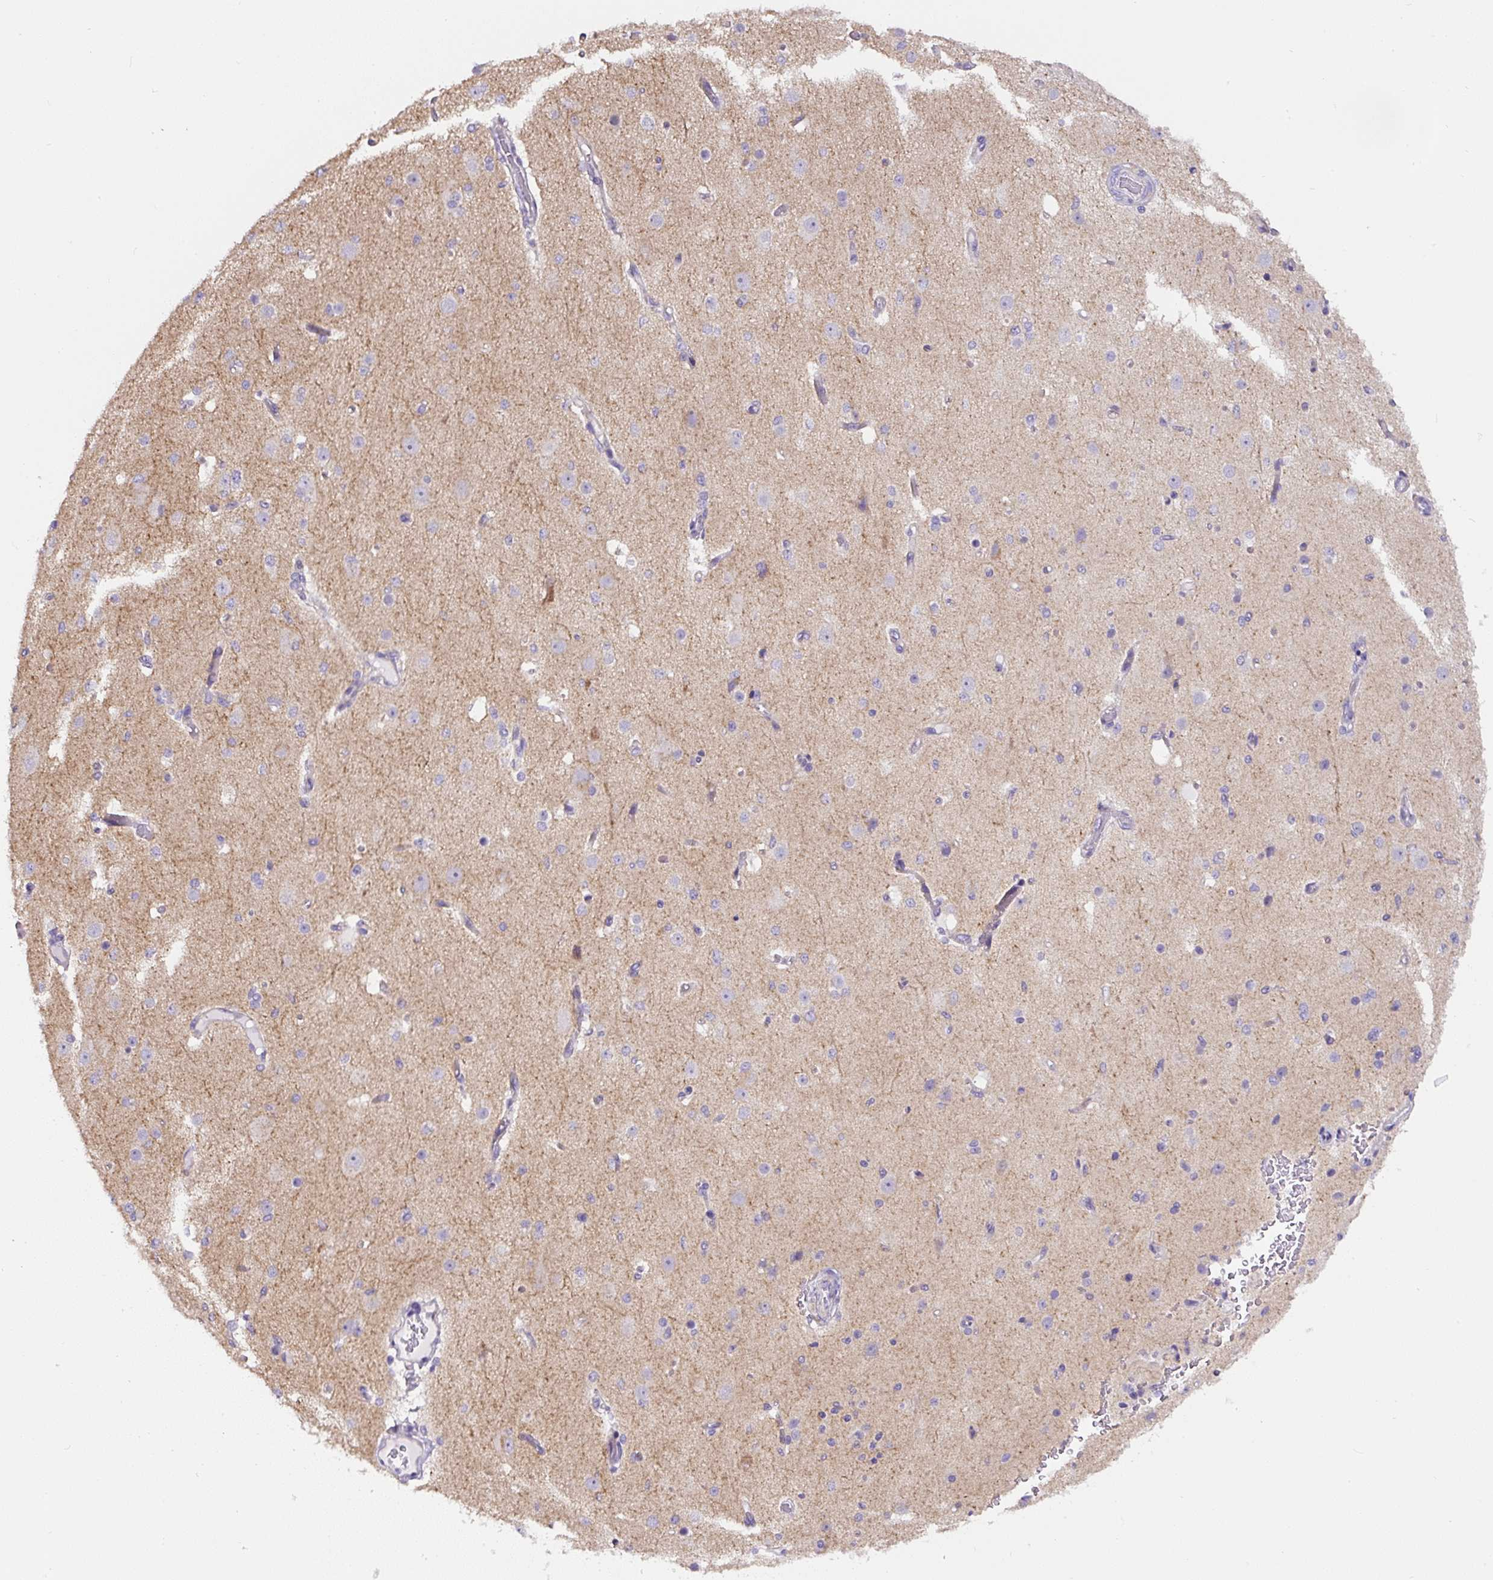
{"staining": {"intensity": "negative", "quantity": "none", "location": "none"}, "tissue": "cerebral cortex", "cell_type": "Endothelial cells", "image_type": "normal", "snomed": [{"axis": "morphology", "description": "Normal tissue, NOS"}, {"axis": "morphology", "description": "Inflammation, NOS"}, {"axis": "topography", "description": "Cerebral cortex"}], "caption": "IHC image of benign cerebral cortex: cerebral cortex stained with DAB (3,3'-diaminobenzidine) exhibits no significant protein positivity in endothelial cells.", "gene": "HPS4", "patient": {"sex": "male", "age": 6}}